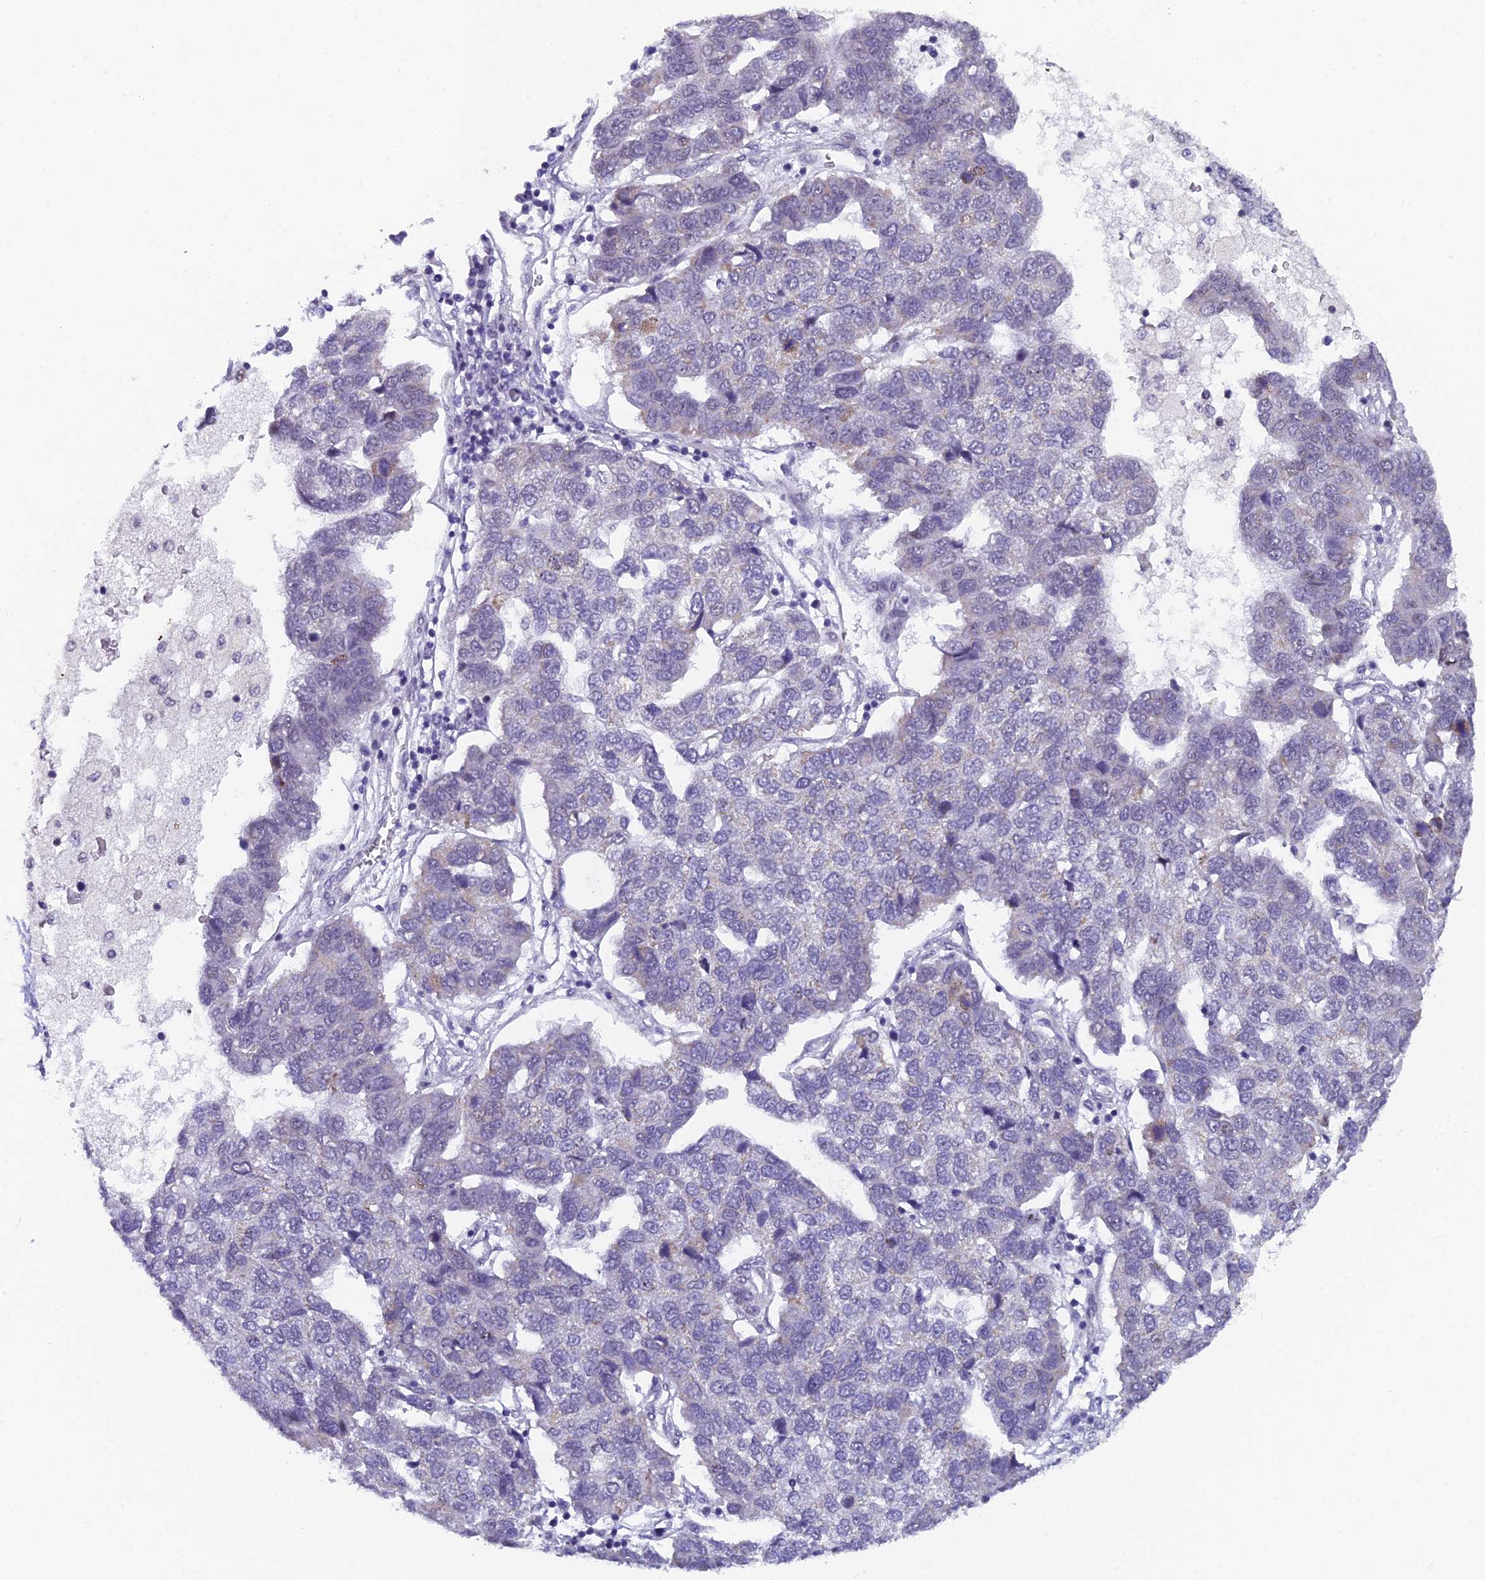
{"staining": {"intensity": "negative", "quantity": "none", "location": "none"}, "tissue": "pancreatic cancer", "cell_type": "Tumor cells", "image_type": "cancer", "snomed": [{"axis": "morphology", "description": "Adenocarcinoma, NOS"}, {"axis": "topography", "description": "Pancreas"}], "caption": "A photomicrograph of pancreatic cancer (adenocarcinoma) stained for a protein displays no brown staining in tumor cells.", "gene": "XKR9", "patient": {"sex": "female", "age": 61}}